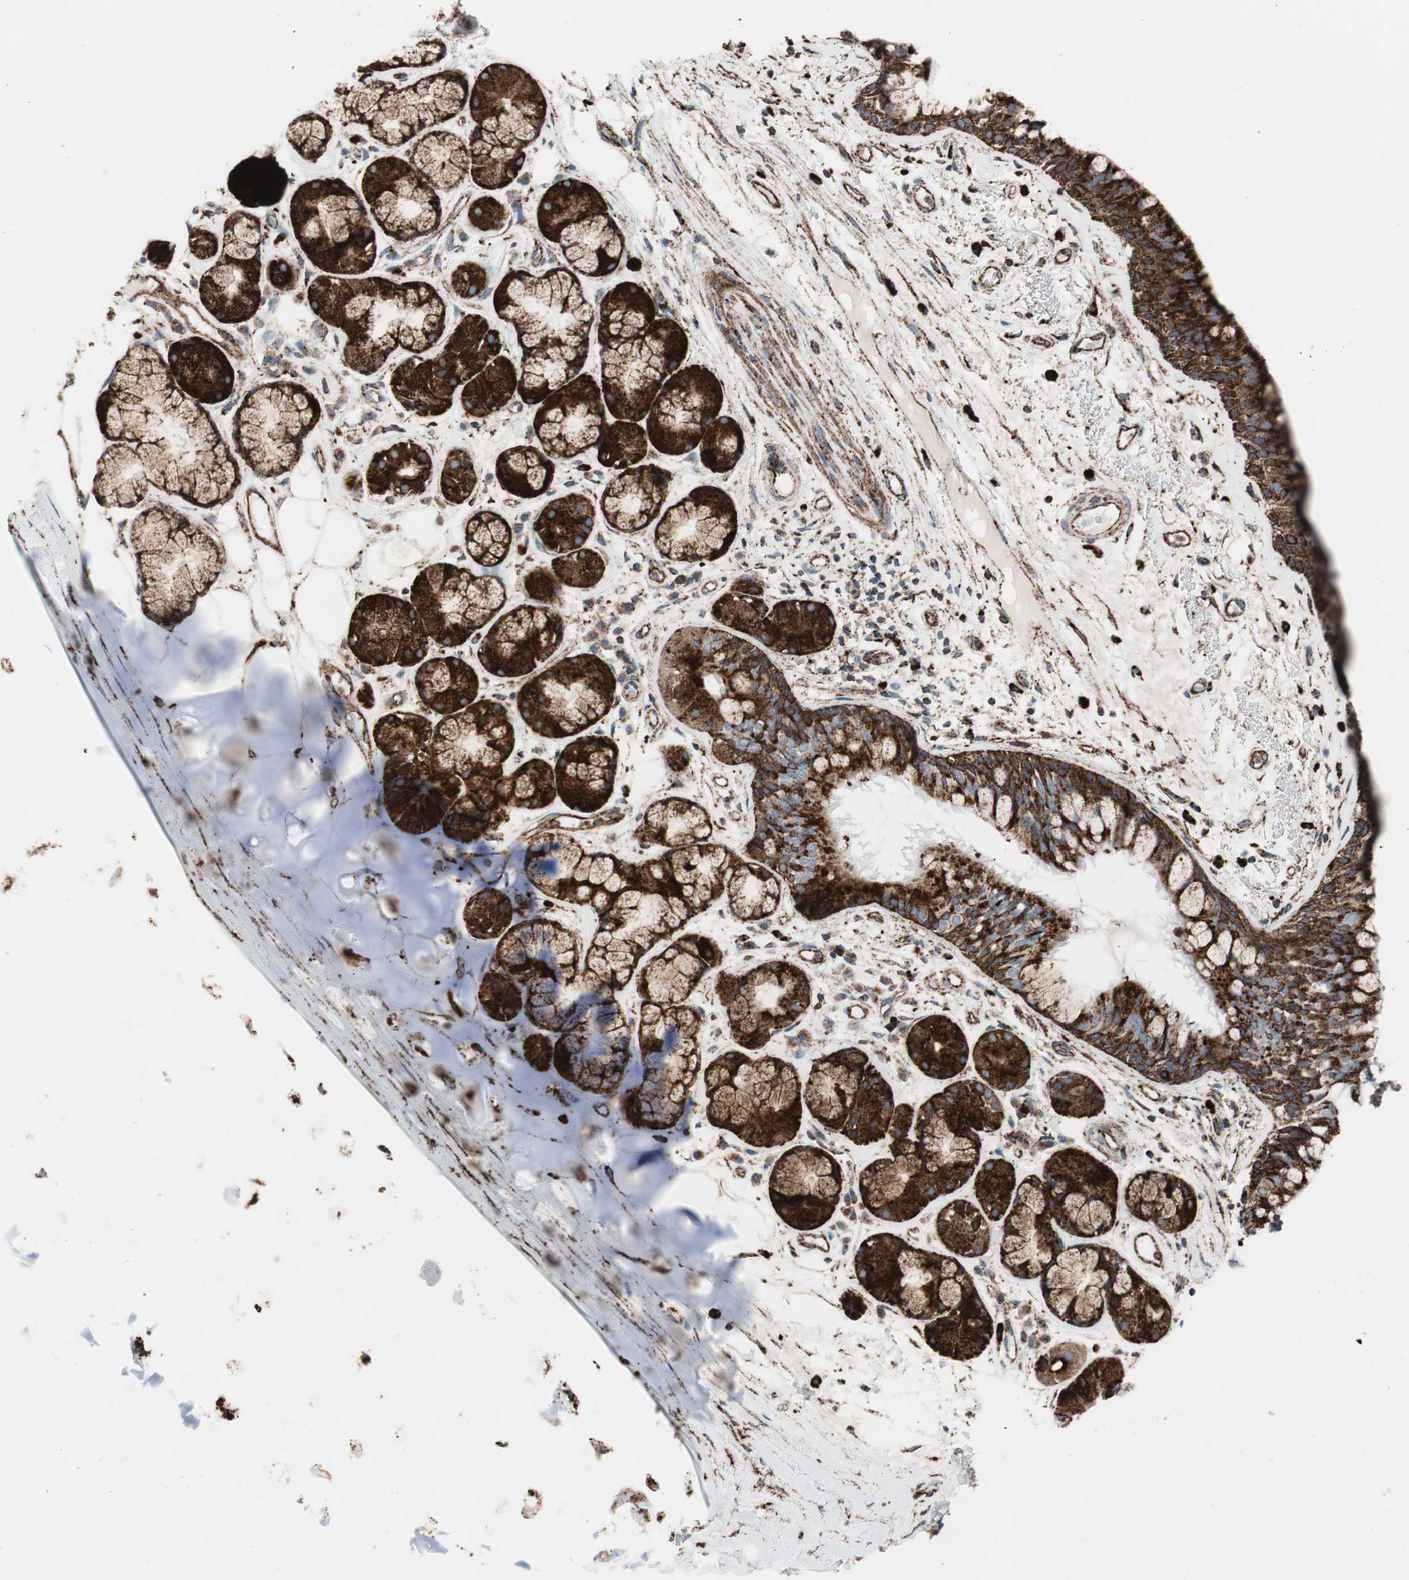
{"staining": {"intensity": "strong", "quantity": ">75%", "location": "cytoplasmic/membranous"}, "tissue": "bronchus", "cell_type": "Respiratory epithelial cells", "image_type": "normal", "snomed": [{"axis": "morphology", "description": "Normal tissue, NOS"}, {"axis": "topography", "description": "Bronchus"}], "caption": "Strong cytoplasmic/membranous positivity for a protein is appreciated in about >75% of respiratory epithelial cells of normal bronchus using immunohistochemistry.", "gene": "LAMP1", "patient": {"sex": "male", "age": 66}}